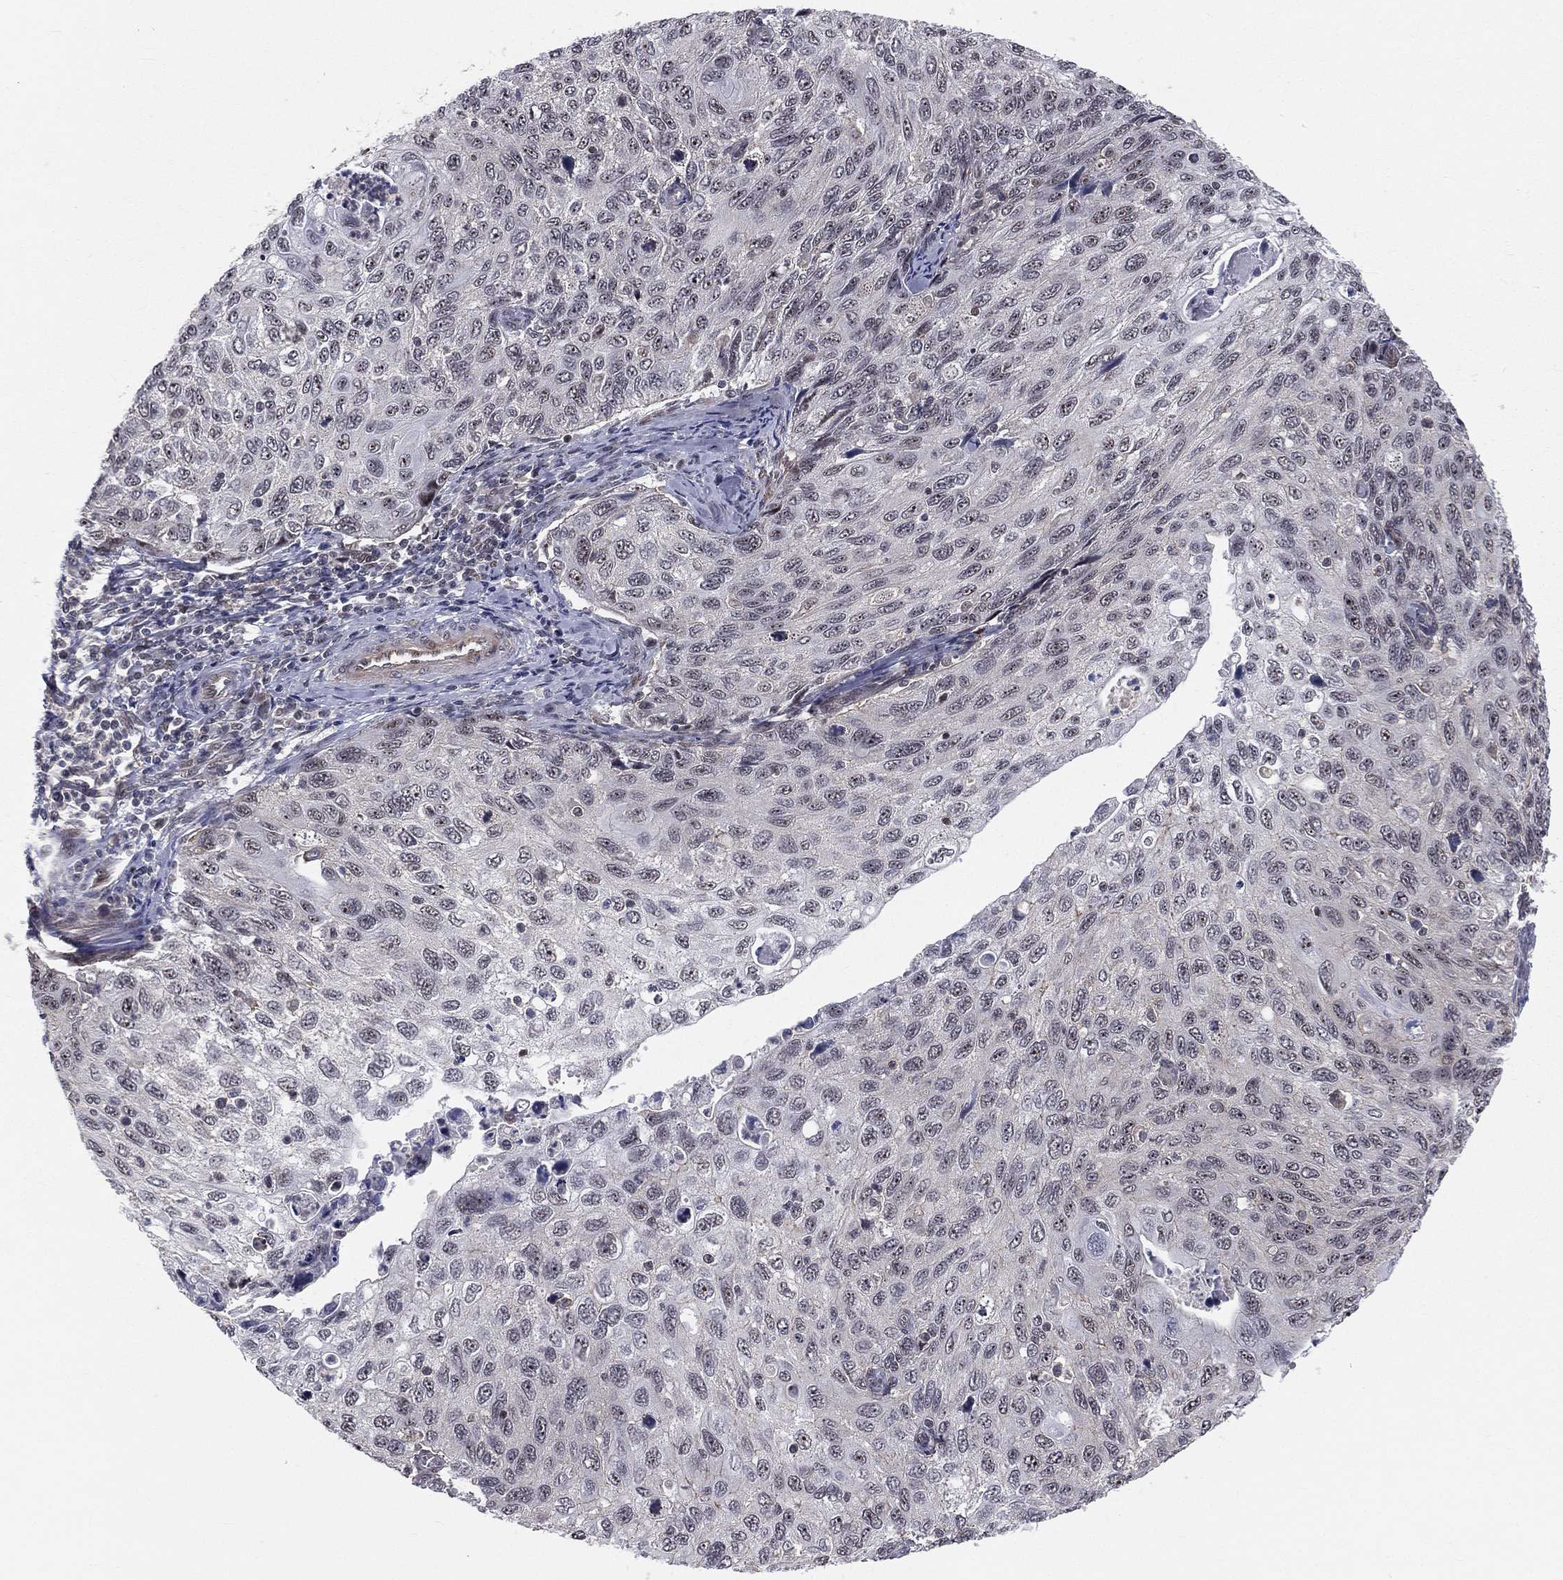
{"staining": {"intensity": "negative", "quantity": "none", "location": "none"}, "tissue": "cervical cancer", "cell_type": "Tumor cells", "image_type": "cancer", "snomed": [{"axis": "morphology", "description": "Squamous cell carcinoma, NOS"}, {"axis": "topography", "description": "Cervix"}], "caption": "The immunohistochemistry micrograph has no significant expression in tumor cells of cervical cancer tissue.", "gene": "MORC2", "patient": {"sex": "female", "age": 70}}